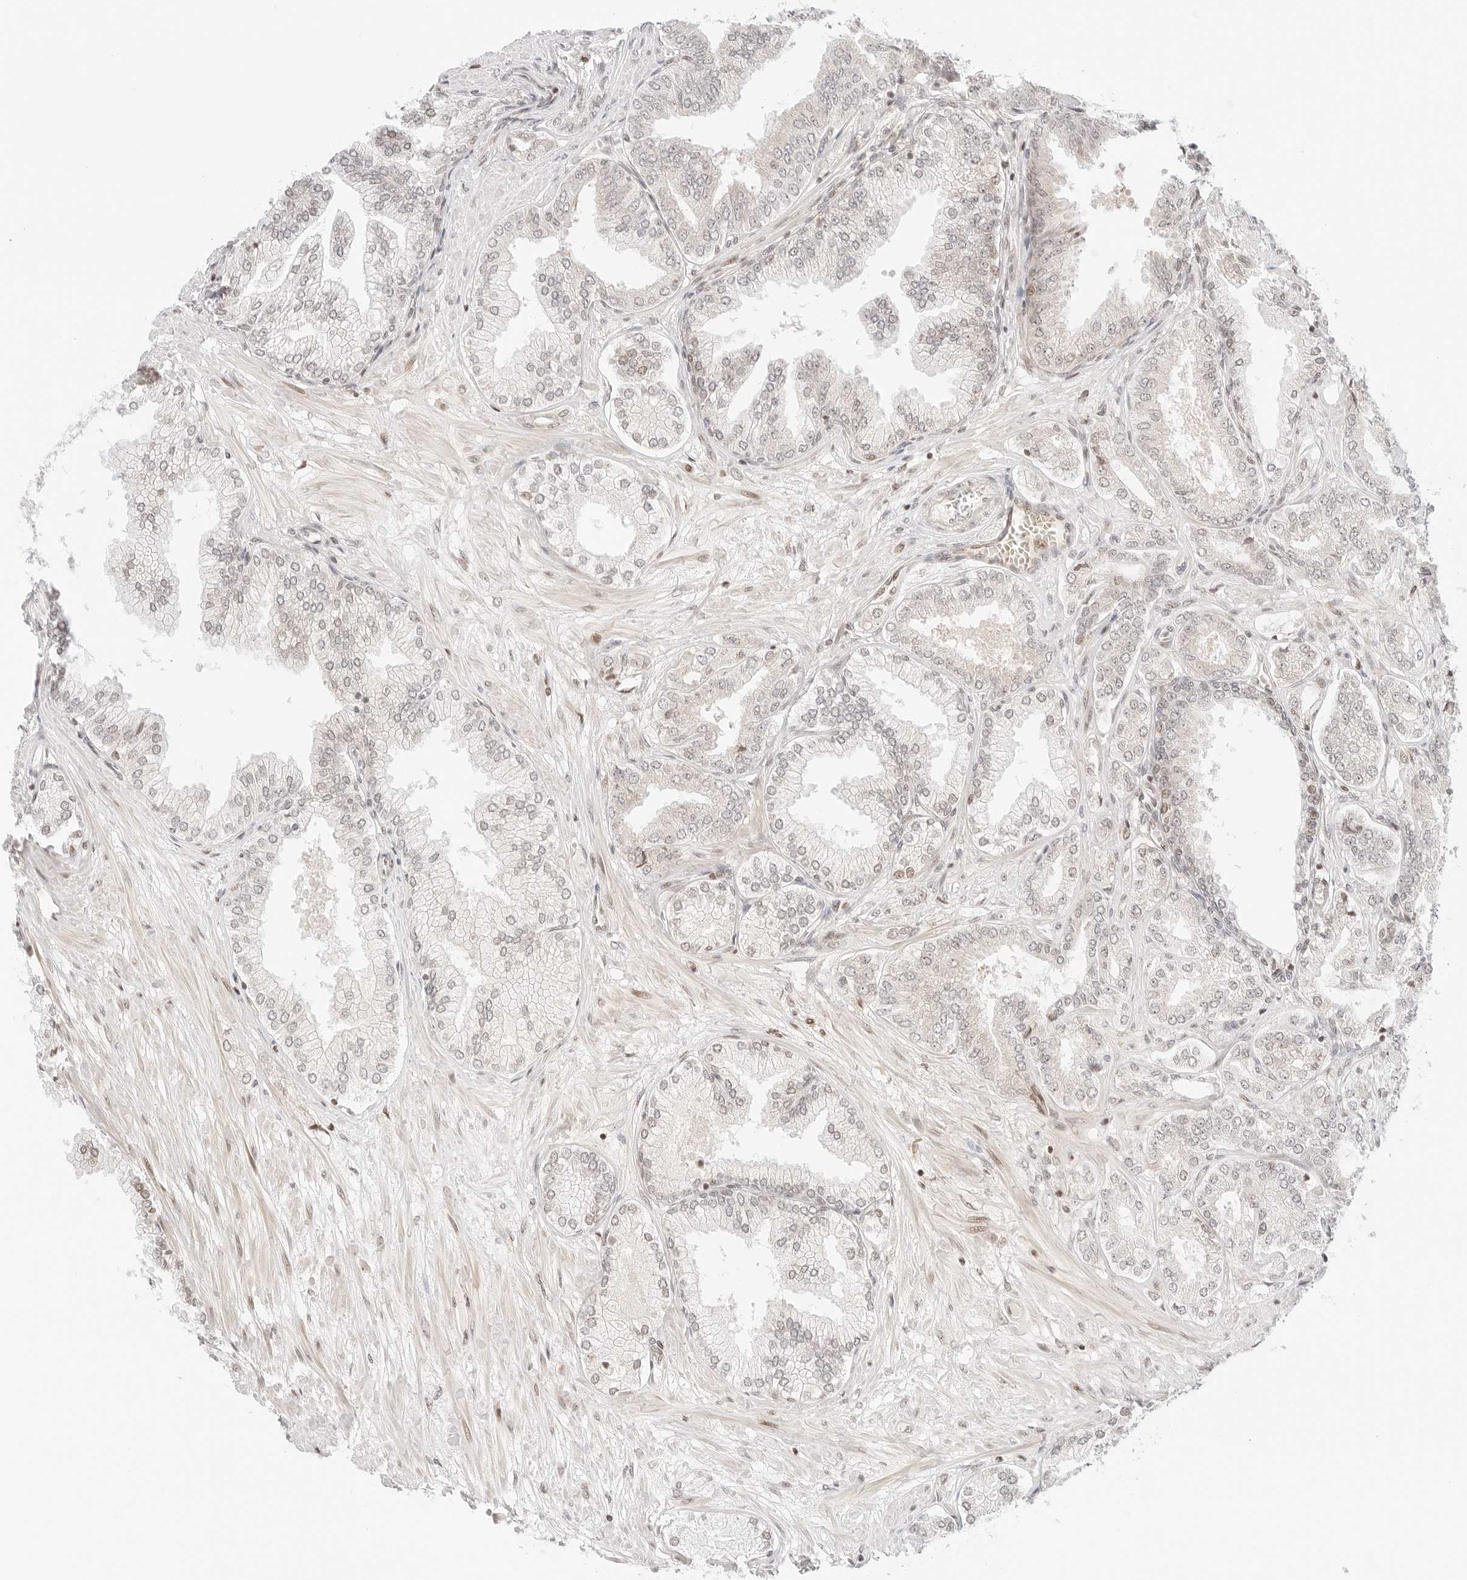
{"staining": {"intensity": "negative", "quantity": "none", "location": "none"}, "tissue": "prostate cancer", "cell_type": "Tumor cells", "image_type": "cancer", "snomed": [{"axis": "morphology", "description": "Adenocarcinoma, Low grade"}, {"axis": "topography", "description": "Prostate"}], "caption": "Prostate low-grade adenocarcinoma stained for a protein using IHC displays no positivity tumor cells.", "gene": "RPS6KL1", "patient": {"sex": "male", "age": 63}}